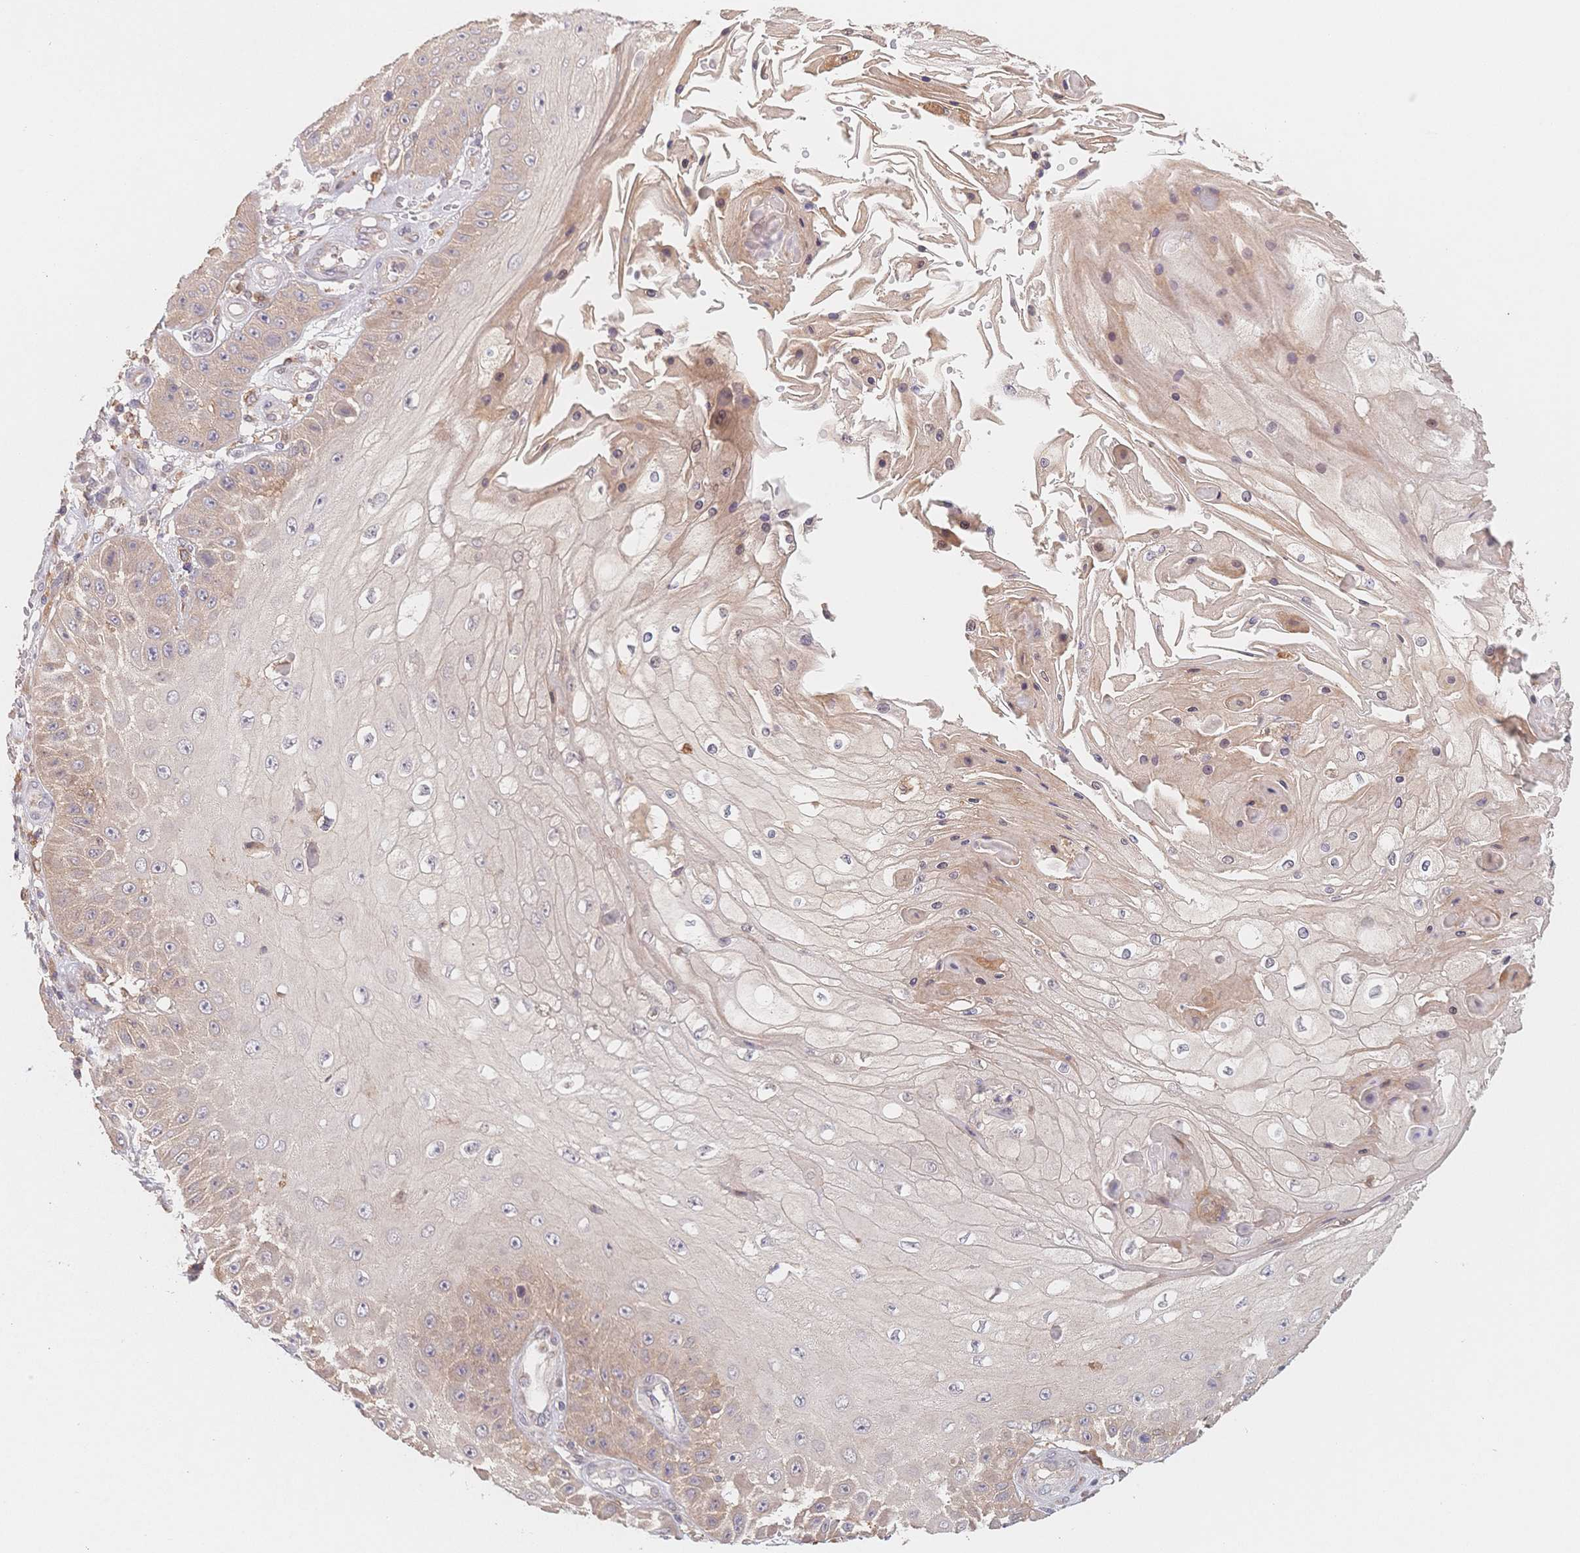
{"staining": {"intensity": "weak", "quantity": "<25%", "location": "cytoplasmic/membranous"}, "tissue": "skin cancer", "cell_type": "Tumor cells", "image_type": "cancer", "snomed": [{"axis": "morphology", "description": "Squamous cell carcinoma, NOS"}, {"axis": "topography", "description": "Skin"}], "caption": "Tumor cells show no significant expression in skin cancer.", "gene": "C12orf75", "patient": {"sex": "male", "age": 70}}